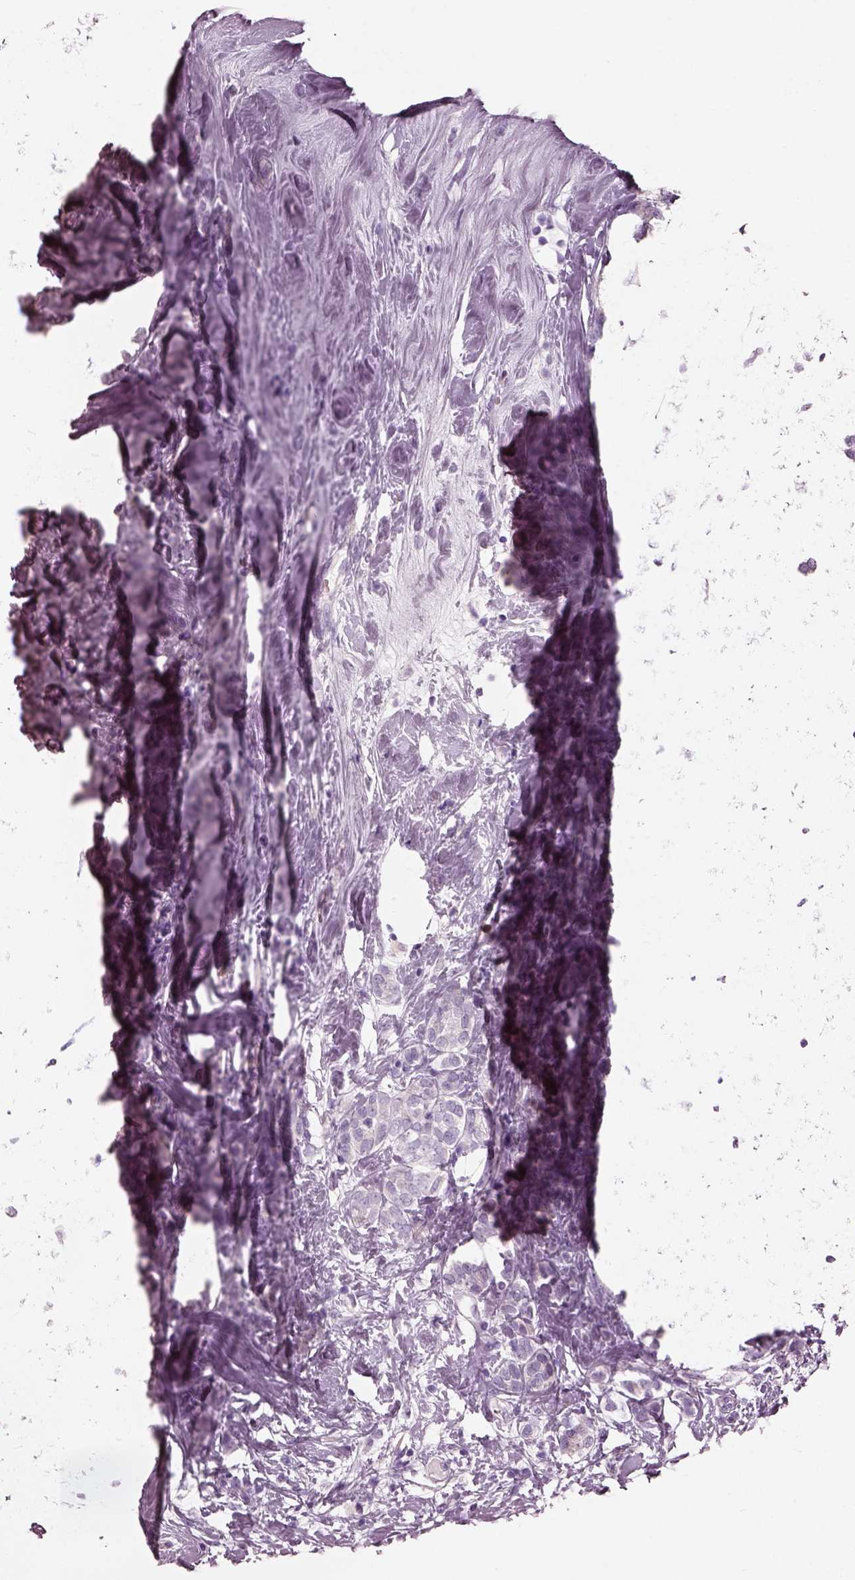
{"staining": {"intensity": "negative", "quantity": "none", "location": "none"}, "tissue": "breast cancer", "cell_type": "Tumor cells", "image_type": "cancer", "snomed": [{"axis": "morphology", "description": "Lobular carcinoma"}, {"axis": "topography", "description": "Breast"}], "caption": "Protein analysis of breast cancer (lobular carcinoma) shows no significant staining in tumor cells. The staining was performed using DAB (3,3'-diaminobenzidine) to visualize the protein expression in brown, while the nuclei were stained in blue with hematoxylin (Magnification: 20x).", "gene": "ELSPBP1", "patient": {"sex": "female", "age": 49}}